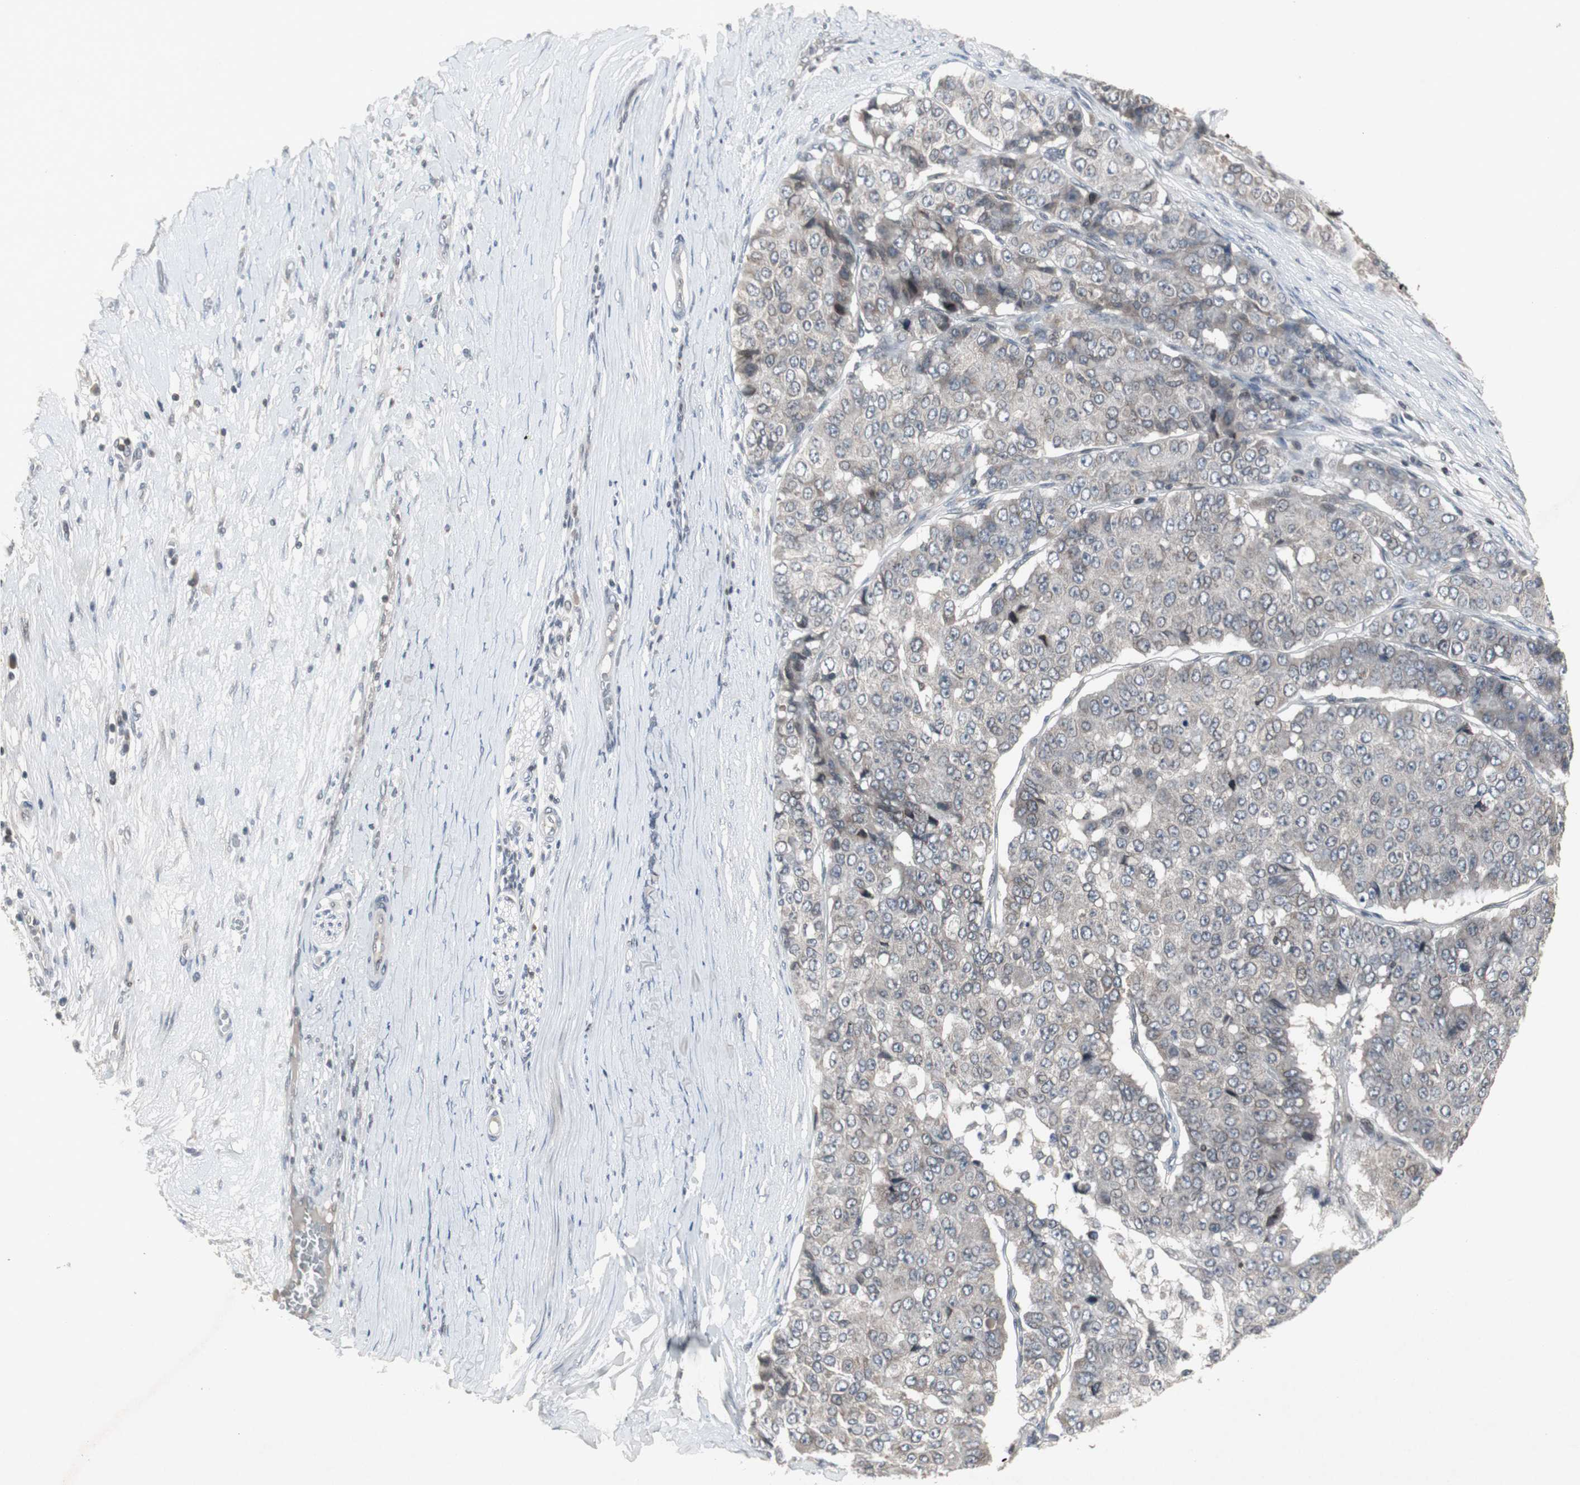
{"staining": {"intensity": "weak", "quantity": "25%-75%", "location": "cytoplasmic/membranous"}, "tissue": "pancreatic cancer", "cell_type": "Tumor cells", "image_type": "cancer", "snomed": [{"axis": "morphology", "description": "Adenocarcinoma, NOS"}, {"axis": "topography", "description": "Pancreas"}], "caption": "Brown immunohistochemical staining in pancreatic adenocarcinoma exhibits weak cytoplasmic/membranous staining in approximately 25%-75% of tumor cells.", "gene": "ZNF396", "patient": {"sex": "male", "age": 50}}